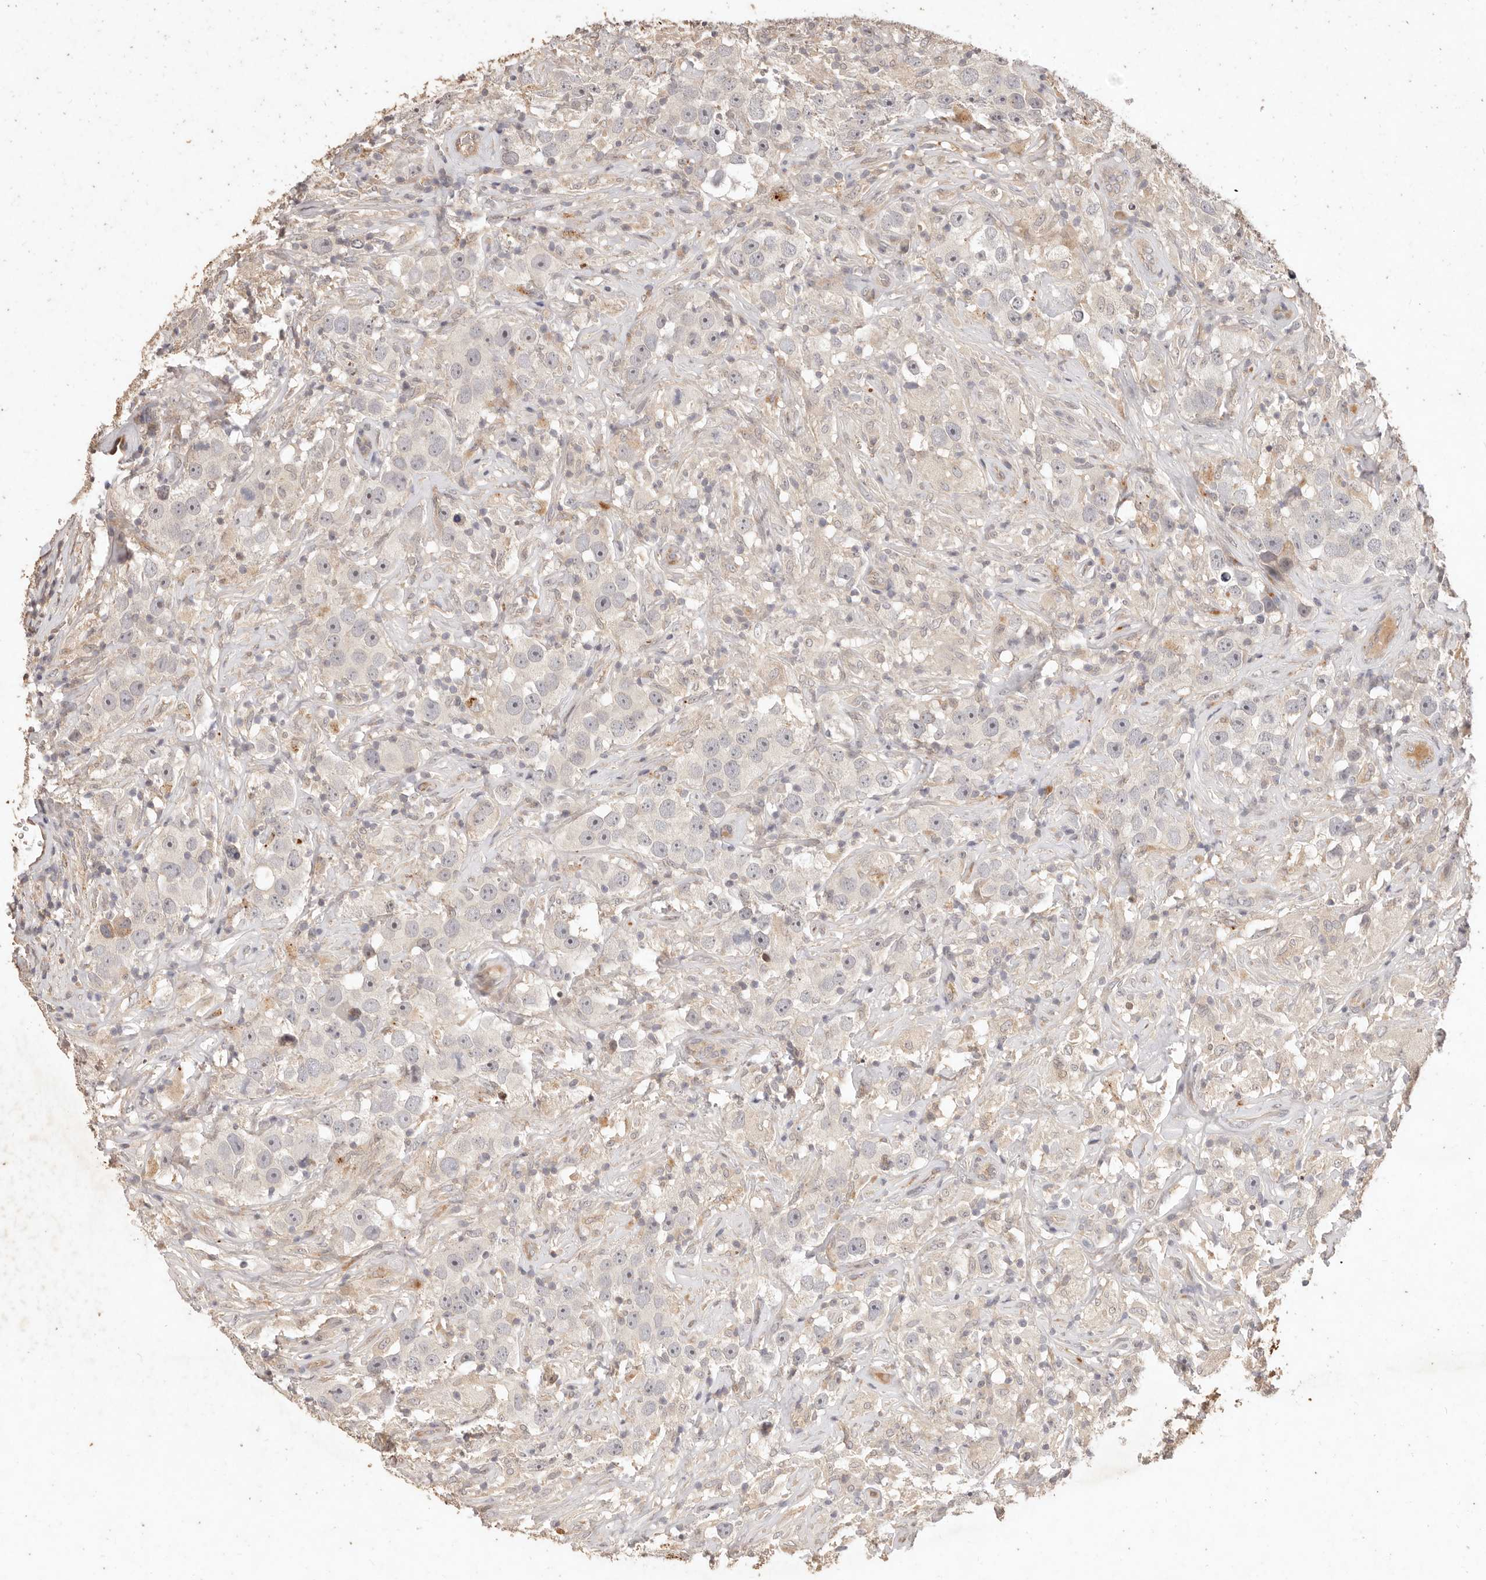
{"staining": {"intensity": "negative", "quantity": "none", "location": "none"}, "tissue": "testis cancer", "cell_type": "Tumor cells", "image_type": "cancer", "snomed": [{"axis": "morphology", "description": "Seminoma, NOS"}, {"axis": "topography", "description": "Testis"}], "caption": "High magnification brightfield microscopy of testis seminoma stained with DAB (3,3'-diaminobenzidine) (brown) and counterstained with hematoxylin (blue): tumor cells show no significant positivity.", "gene": "KIF9", "patient": {"sex": "male", "age": 49}}